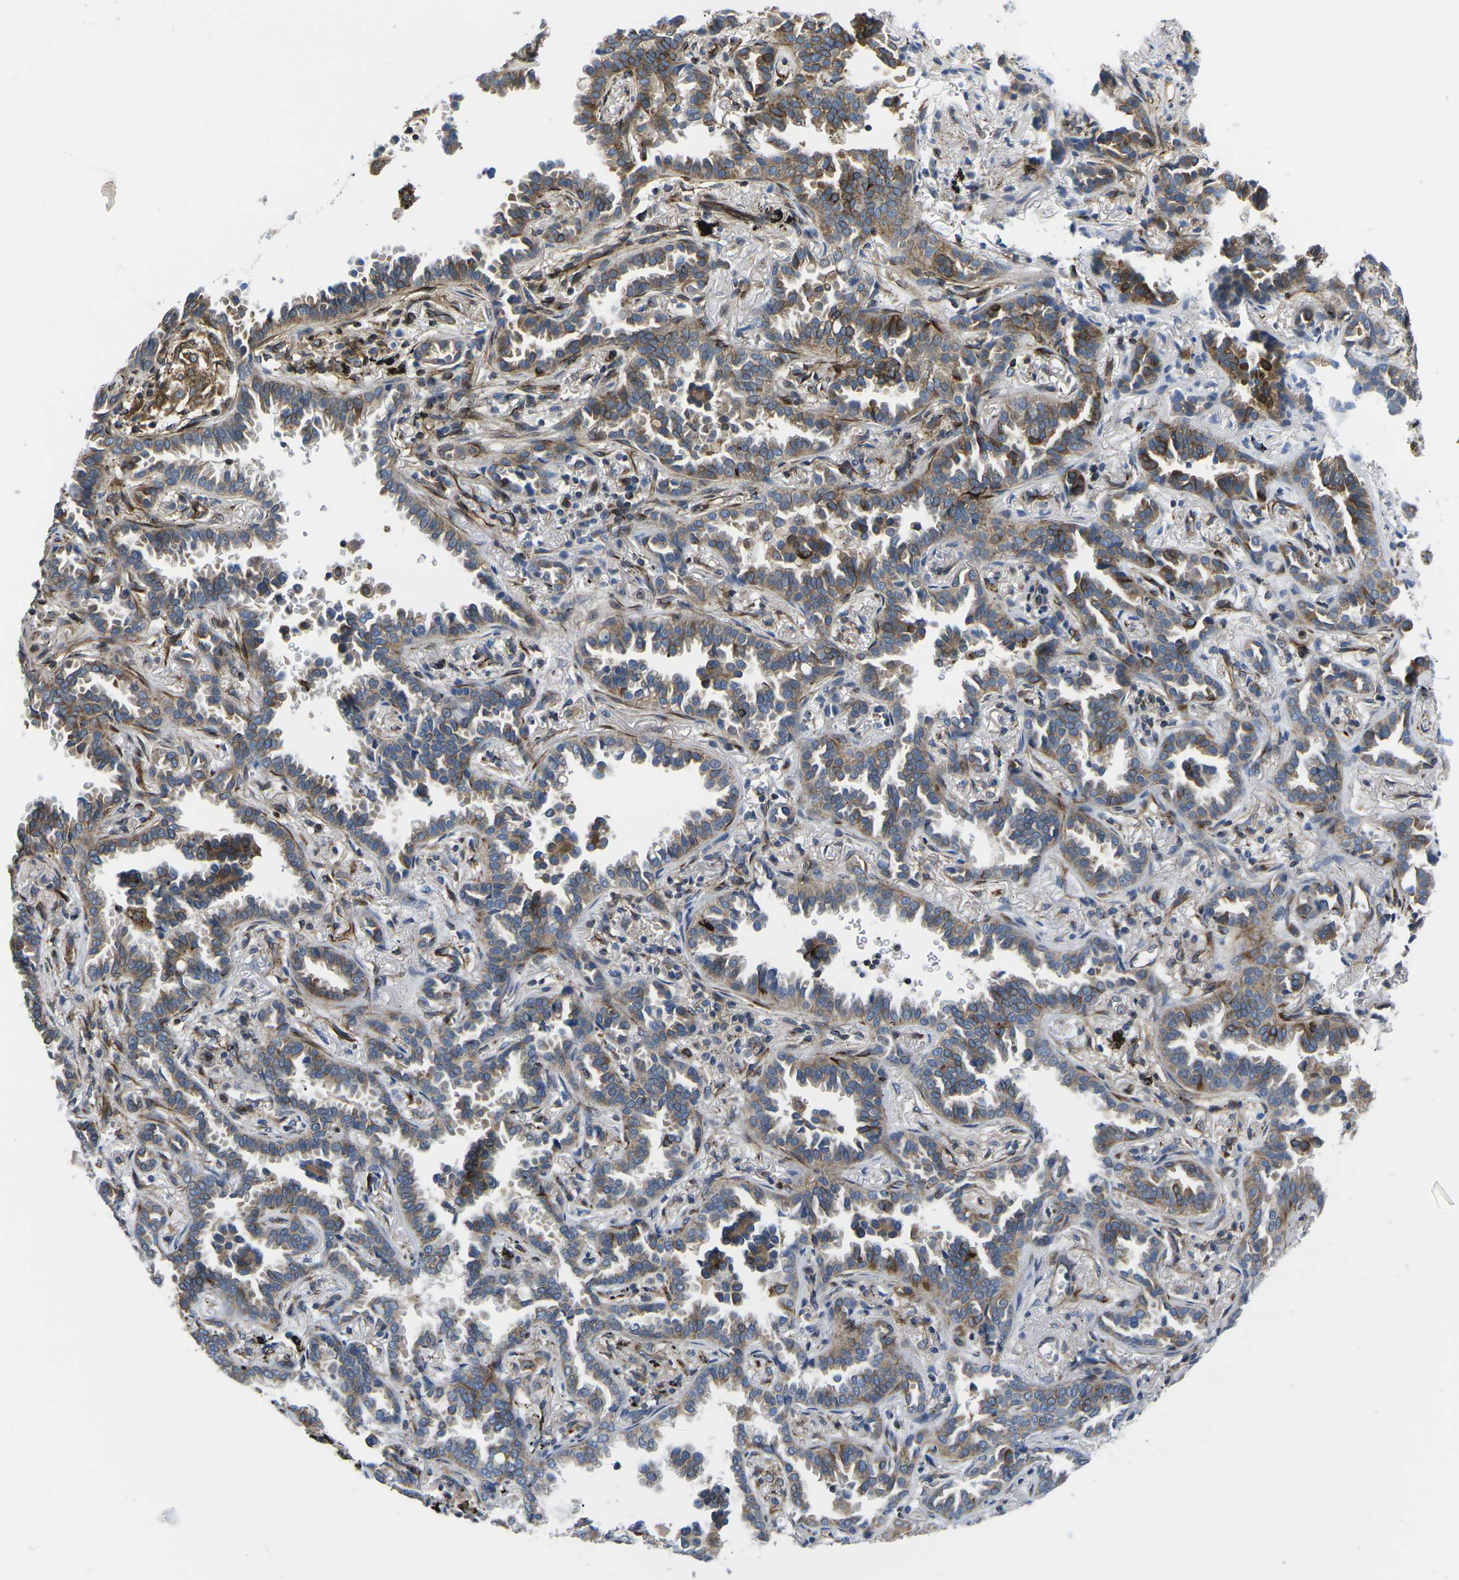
{"staining": {"intensity": "moderate", "quantity": ">75%", "location": "cytoplasmic/membranous"}, "tissue": "lung cancer", "cell_type": "Tumor cells", "image_type": "cancer", "snomed": [{"axis": "morphology", "description": "Normal tissue, NOS"}, {"axis": "morphology", "description": "Adenocarcinoma, NOS"}, {"axis": "topography", "description": "Lung"}], "caption": "A brown stain shows moderate cytoplasmic/membranous staining of a protein in human adenocarcinoma (lung) tumor cells. (DAB = brown stain, brightfield microscopy at high magnification).", "gene": "TMEFF2", "patient": {"sex": "male", "age": 59}}